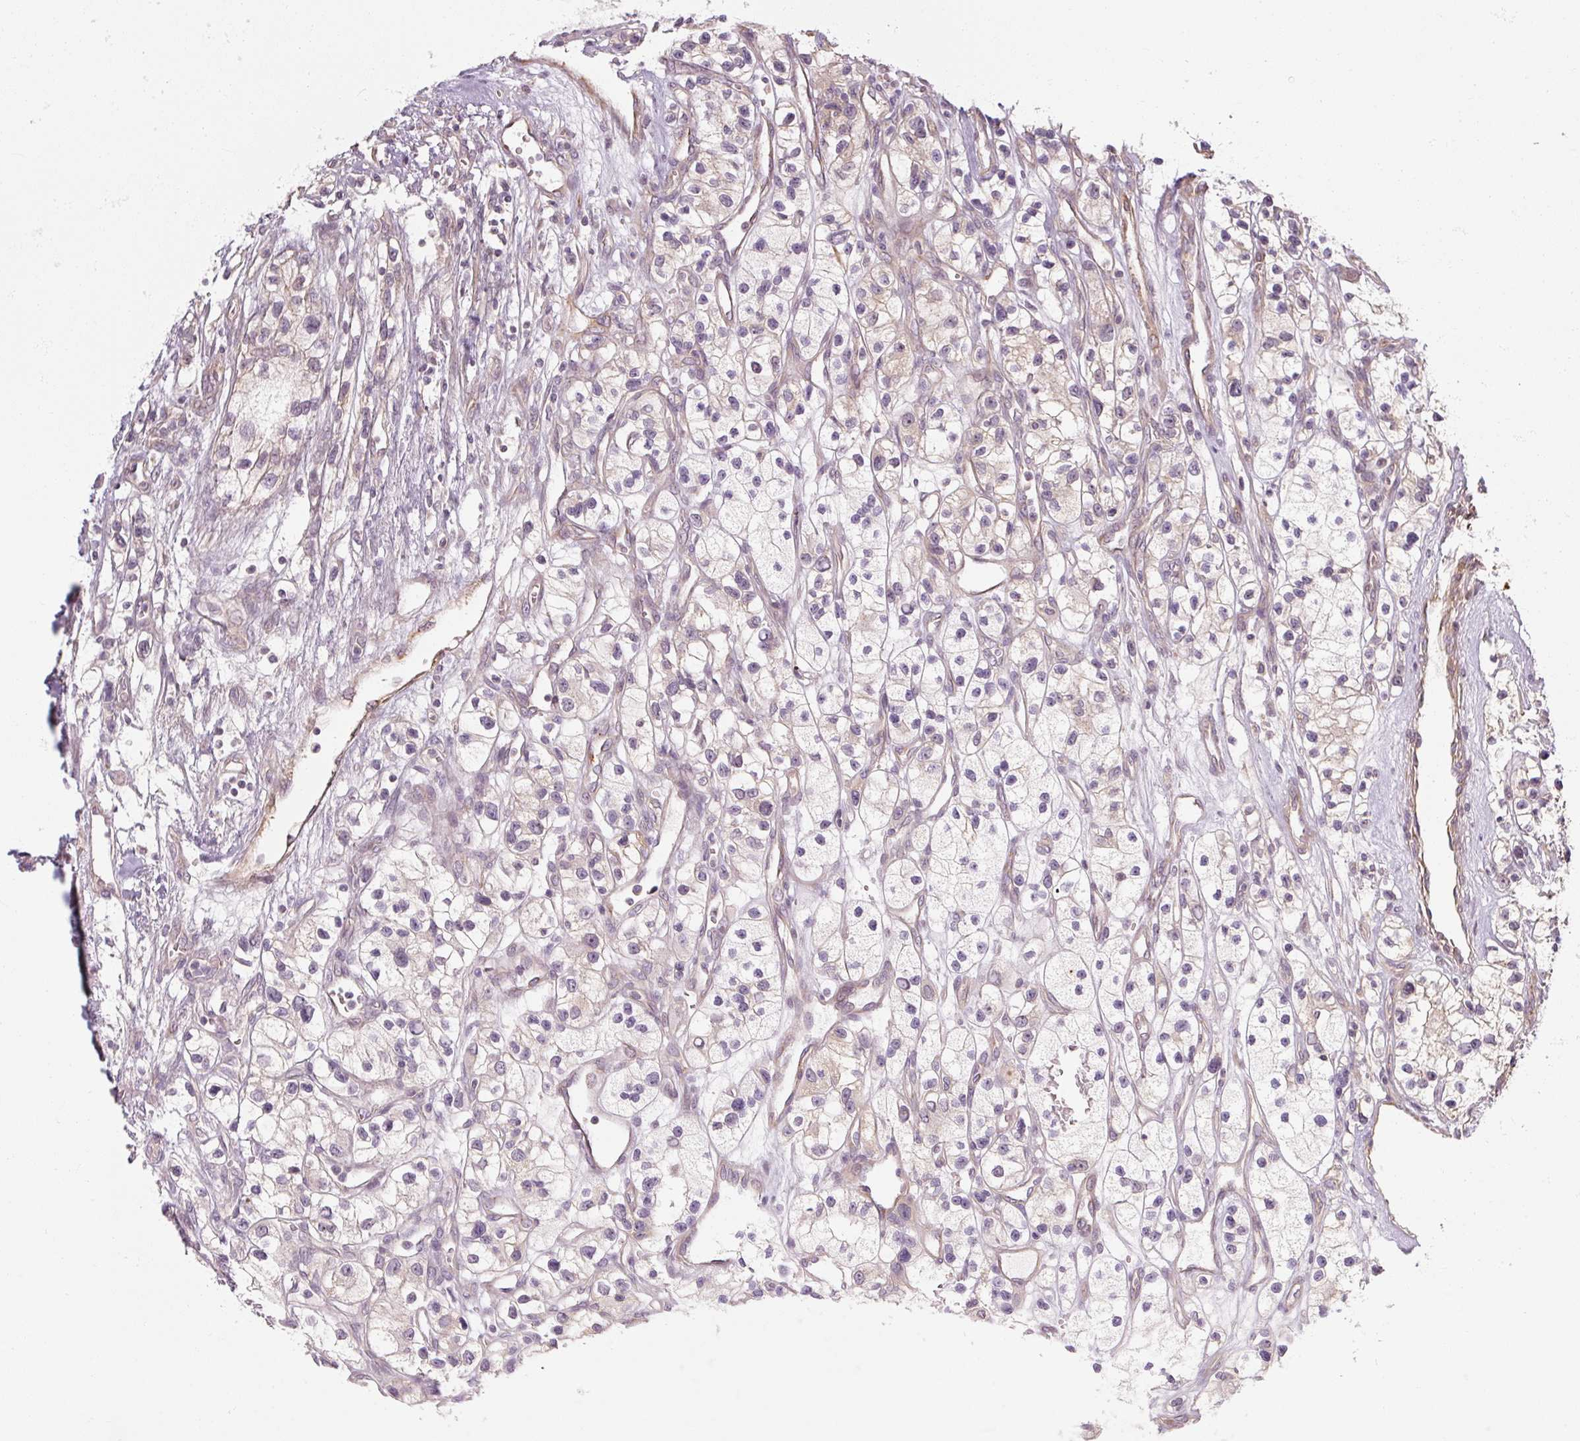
{"staining": {"intensity": "negative", "quantity": "none", "location": "none"}, "tissue": "renal cancer", "cell_type": "Tumor cells", "image_type": "cancer", "snomed": [{"axis": "morphology", "description": "Adenocarcinoma, NOS"}, {"axis": "topography", "description": "Kidney"}], "caption": "Renal adenocarcinoma was stained to show a protein in brown. There is no significant positivity in tumor cells. (DAB (3,3'-diaminobenzidine) immunohistochemistry, high magnification).", "gene": "RB1CC1", "patient": {"sex": "female", "age": 57}}